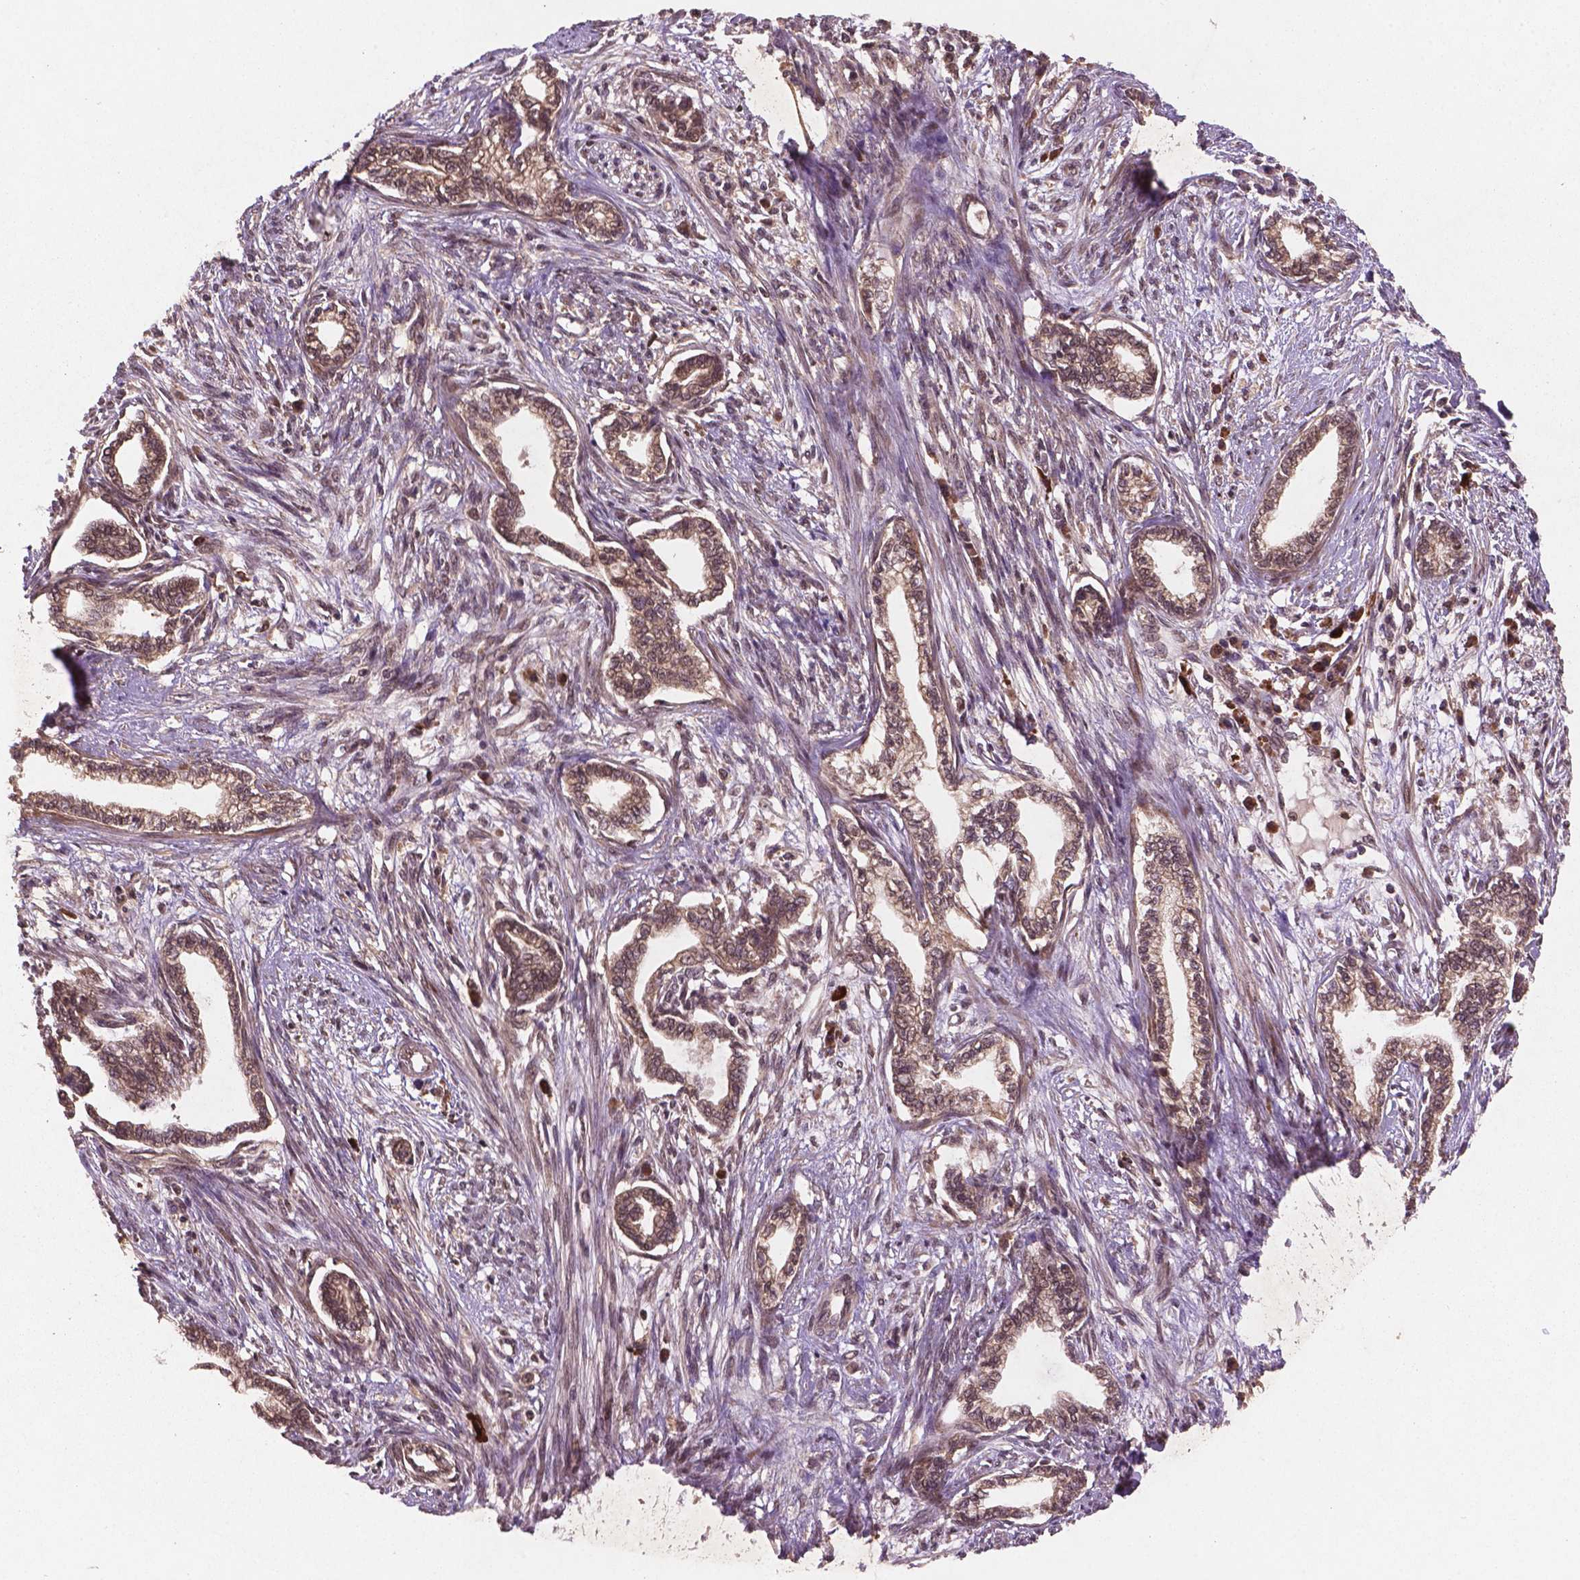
{"staining": {"intensity": "moderate", "quantity": ">75%", "location": "cytoplasmic/membranous,nuclear"}, "tissue": "cervical cancer", "cell_type": "Tumor cells", "image_type": "cancer", "snomed": [{"axis": "morphology", "description": "Adenocarcinoma, NOS"}, {"axis": "topography", "description": "Cervix"}], "caption": "Human cervical cancer (adenocarcinoma) stained with a protein marker displays moderate staining in tumor cells.", "gene": "NIPAL2", "patient": {"sex": "female", "age": 62}}